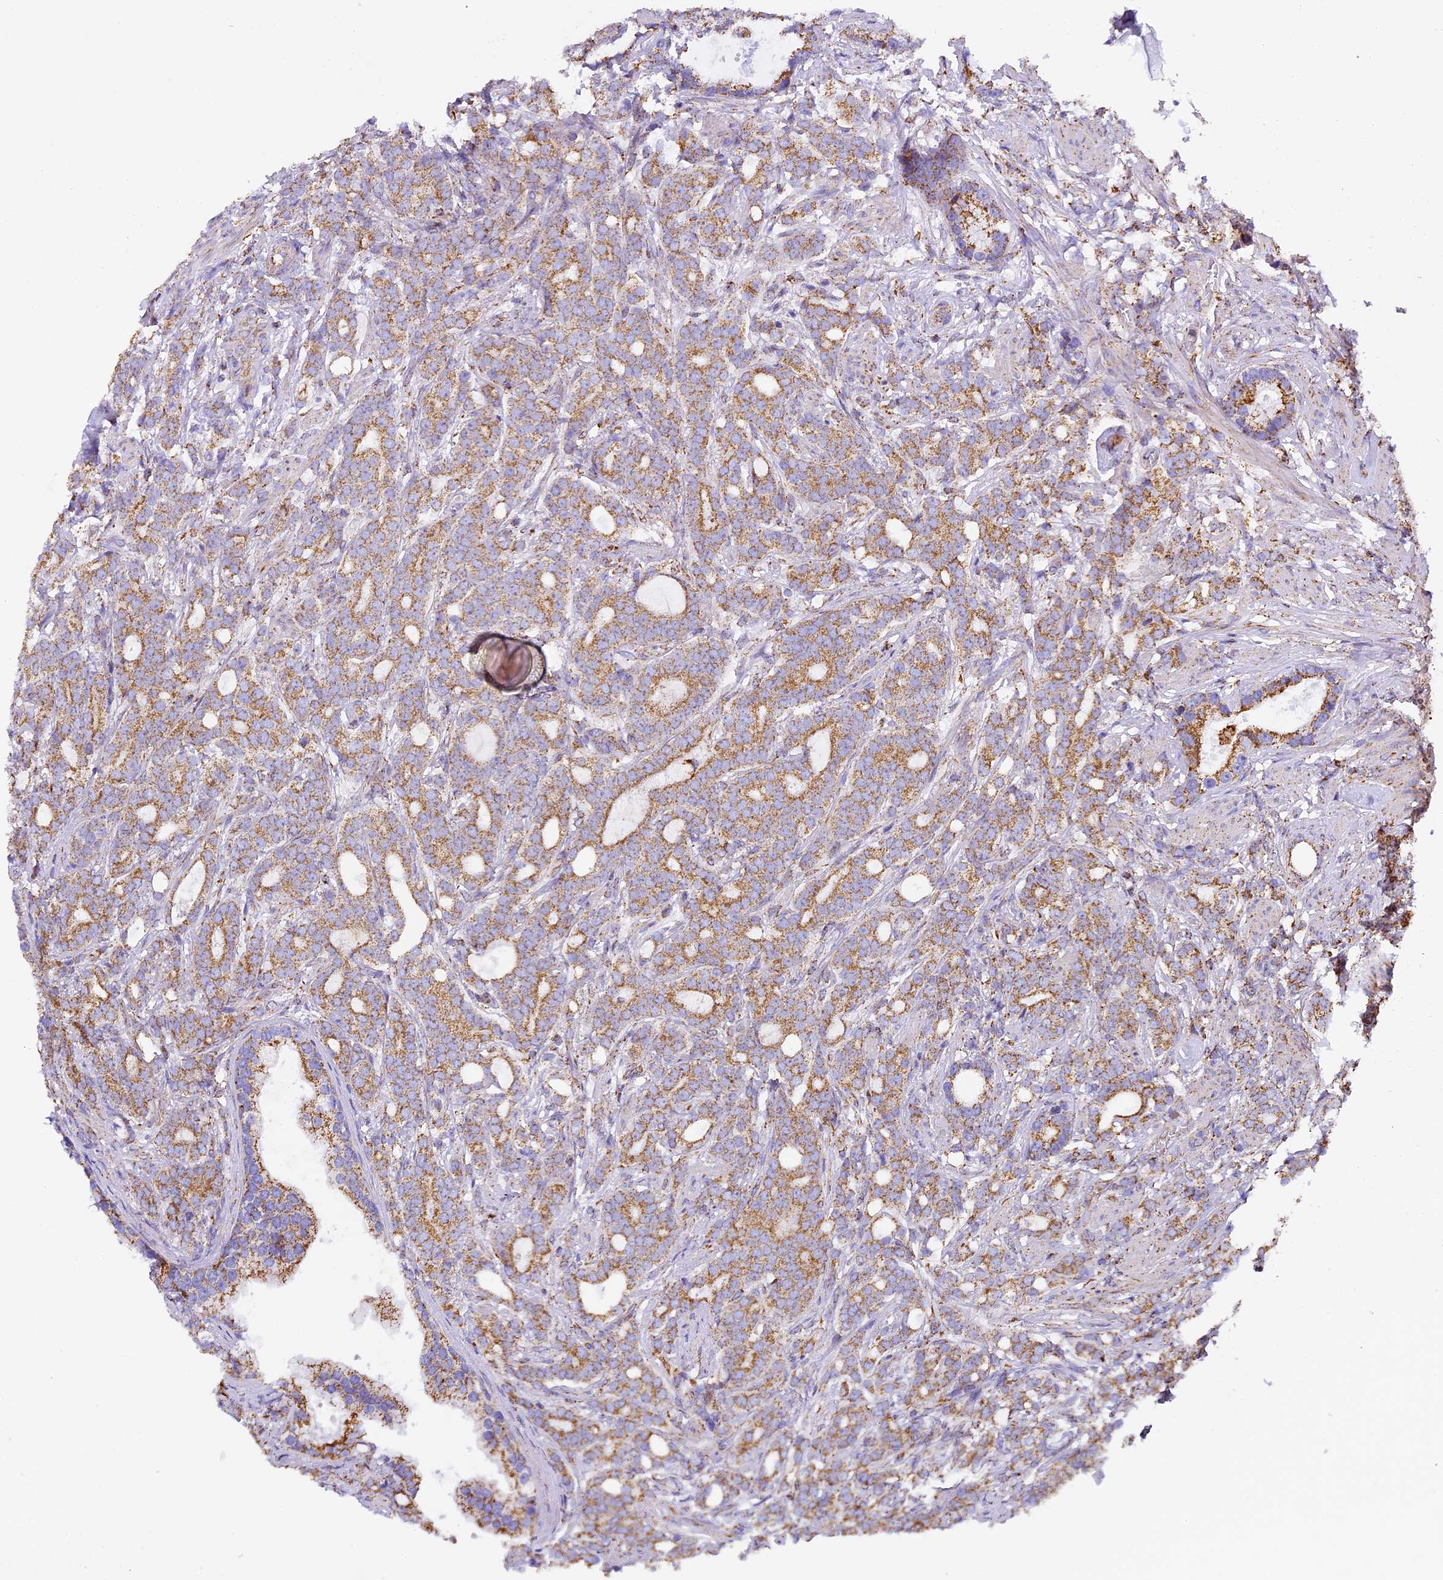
{"staining": {"intensity": "moderate", "quantity": ">75%", "location": "cytoplasmic/membranous"}, "tissue": "prostate cancer", "cell_type": "Tumor cells", "image_type": "cancer", "snomed": [{"axis": "morphology", "description": "Adenocarcinoma, Low grade"}, {"axis": "topography", "description": "Prostate"}], "caption": "Low-grade adenocarcinoma (prostate) stained with immunohistochemistry (IHC) exhibits moderate cytoplasmic/membranous positivity in about >75% of tumor cells. Ihc stains the protein of interest in brown and the nuclei are stained blue.", "gene": "STK17A", "patient": {"sex": "male", "age": 71}}